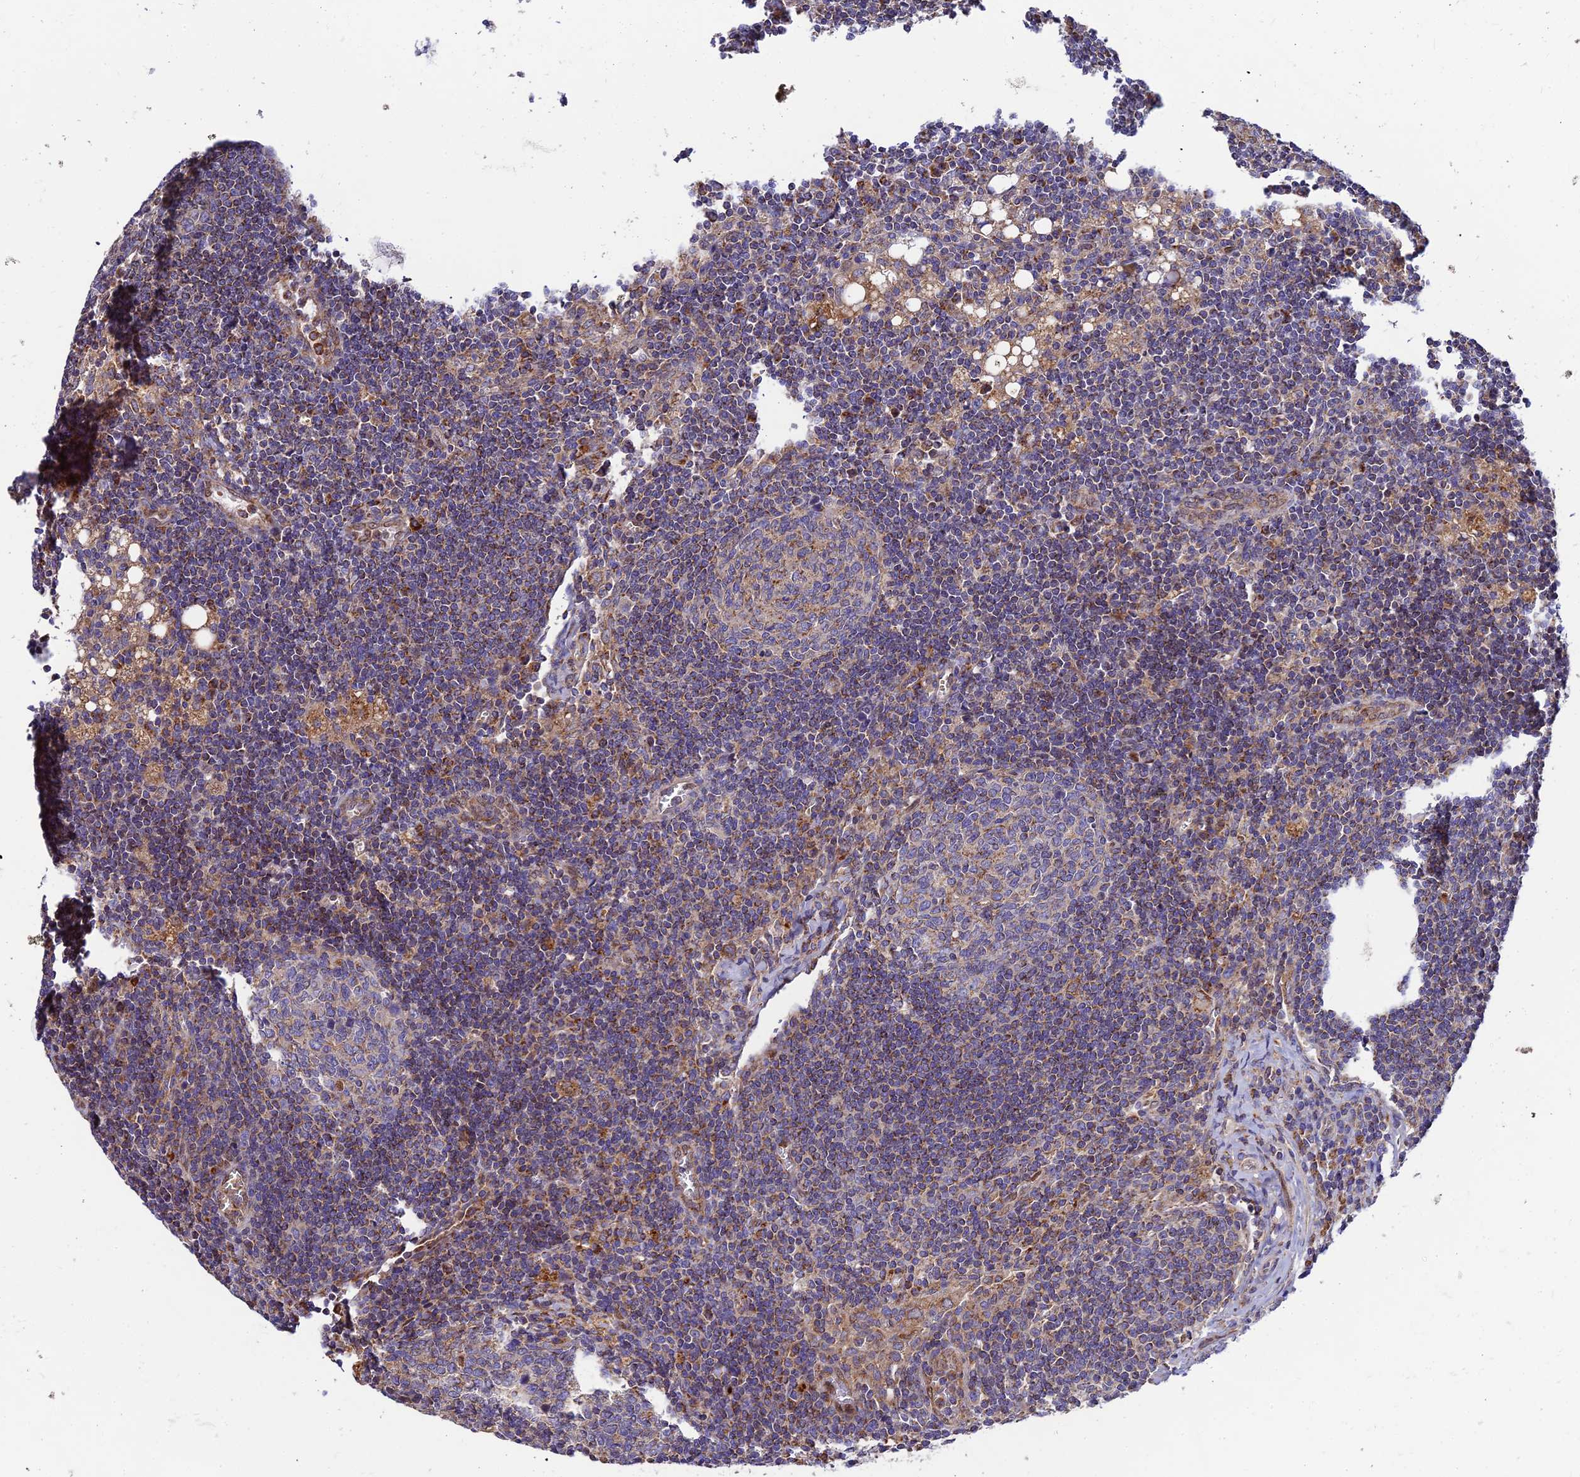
{"staining": {"intensity": "moderate", "quantity": "<25%", "location": "cytoplasmic/membranous"}, "tissue": "lymph node", "cell_type": "Germinal center cells", "image_type": "normal", "snomed": [{"axis": "morphology", "description": "Normal tissue, NOS"}, {"axis": "topography", "description": "Lymph node"}], "caption": "The image exhibits staining of normal lymph node, revealing moderate cytoplasmic/membranous protein expression (brown color) within germinal center cells. (Brightfield microscopy of DAB IHC at high magnification).", "gene": "PODNL1", "patient": {"sex": "female", "age": 73}}